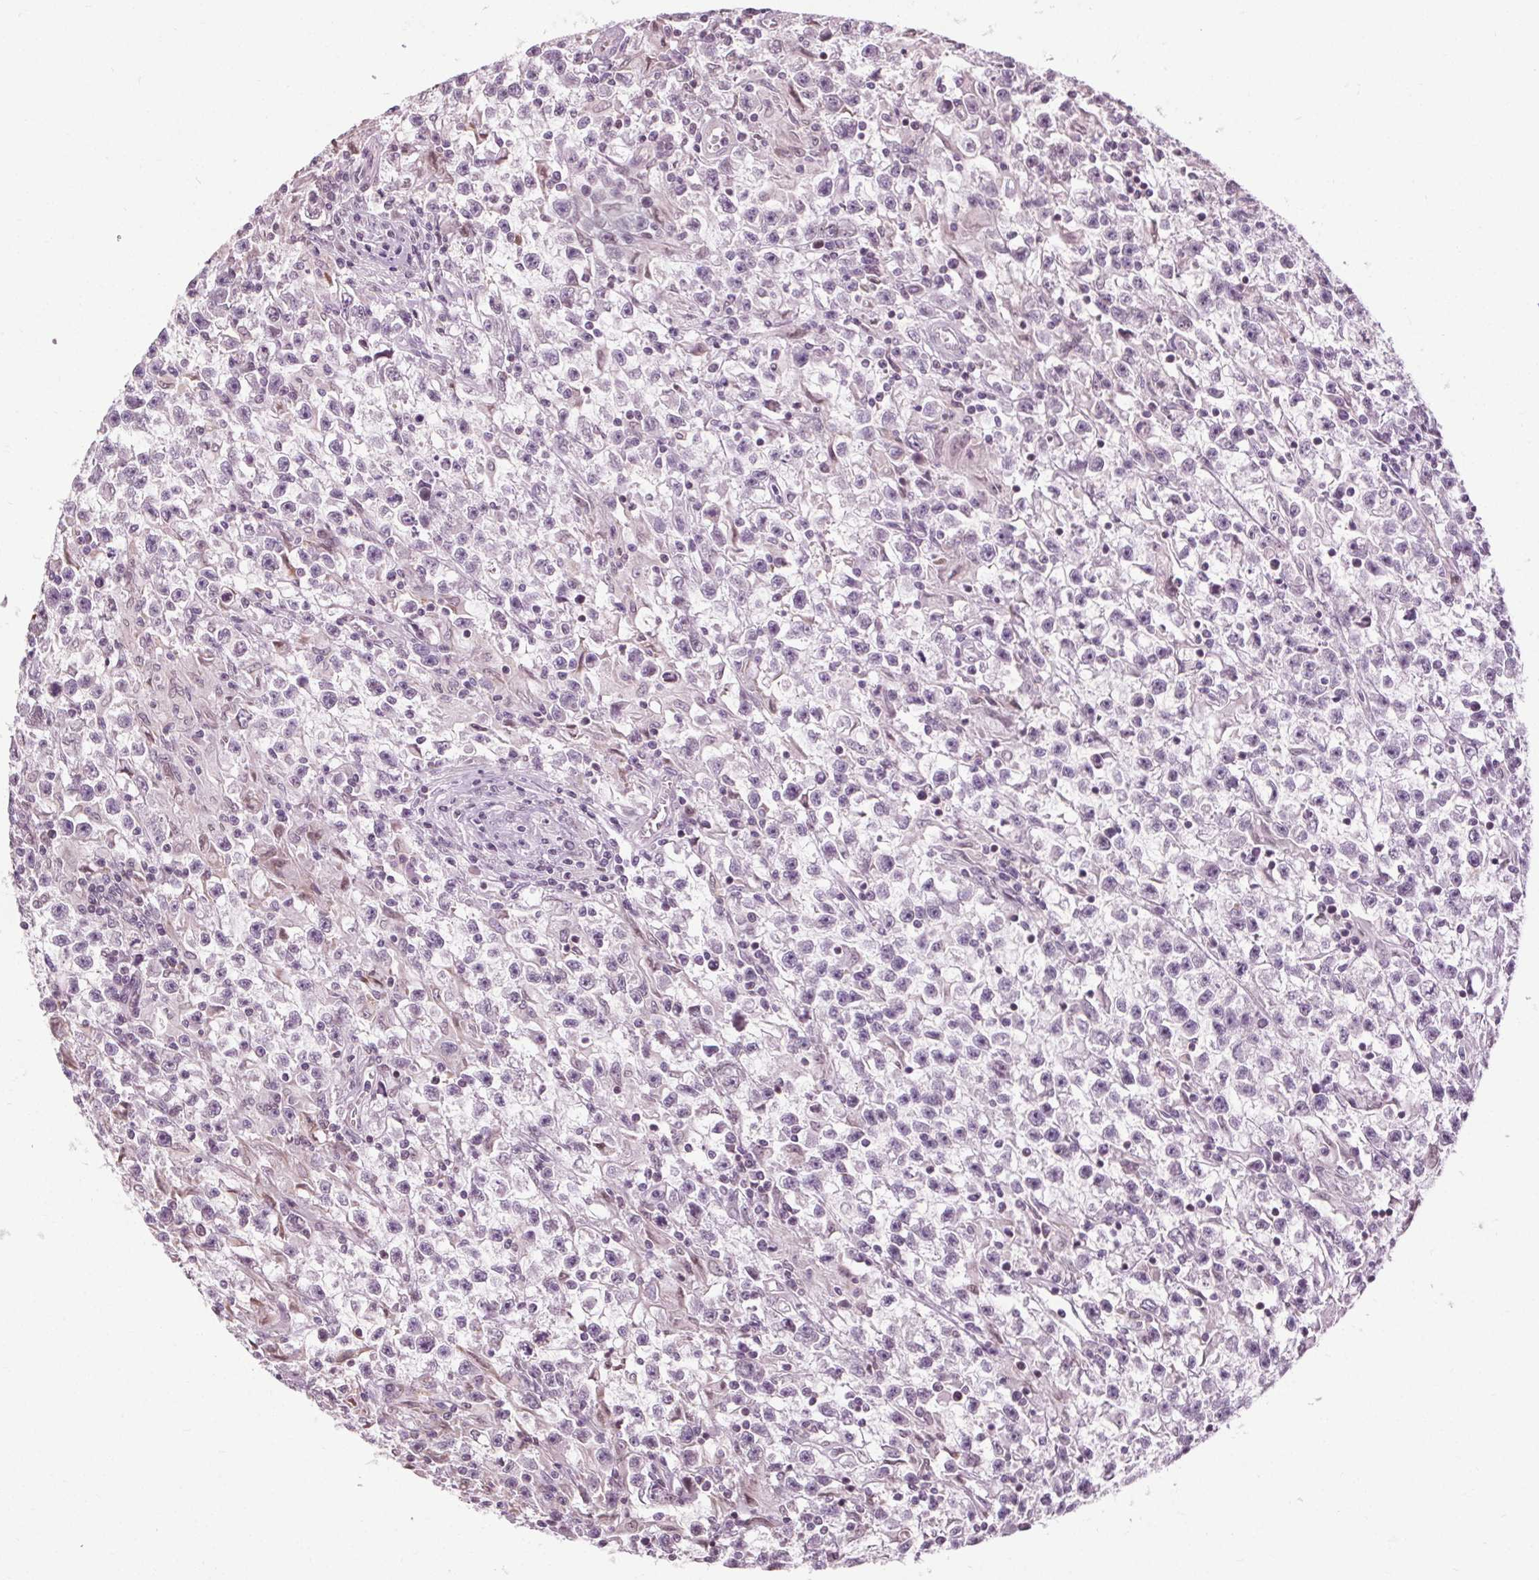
{"staining": {"intensity": "negative", "quantity": "none", "location": "none"}, "tissue": "testis cancer", "cell_type": "Tumor cells", "image_type": "cancer", "snomed": [{"axis": "morphology", "description": "Seminoma, NOS"}, {"axis": "topography", "description": "Testis"}], "caption": "Micrograph shows no protein expression in tumor cells of testis cancer tissue.", "gene": "LFNG", "patient": {"sex": "male", "age": 31}}